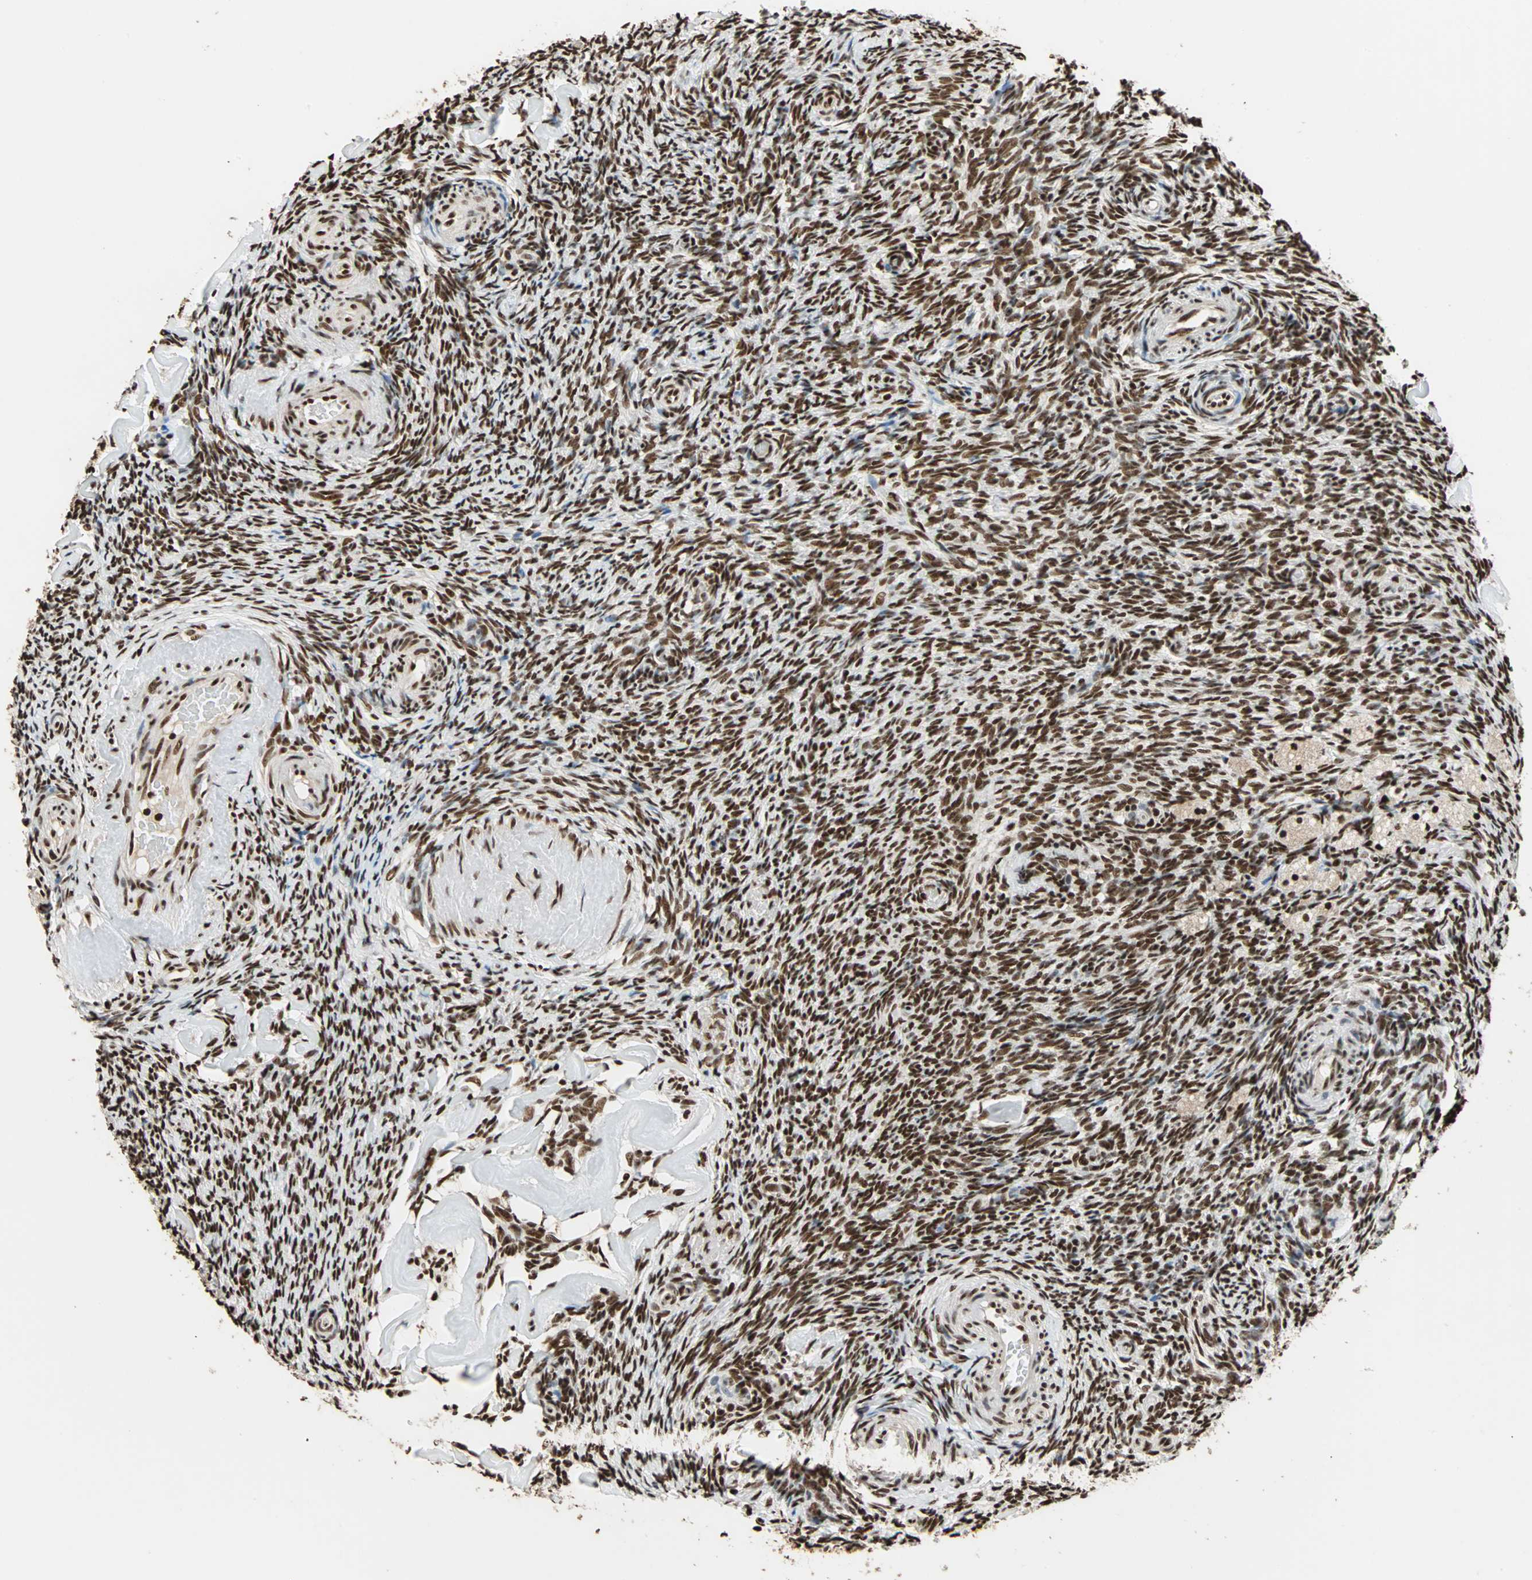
{"staining": {"intensity": "strong", "quantity": ">75%", "location": "nuclear"}, "tissue": "ovary", "cell_type": "Ovarian stroma cells", "image_type": "normal", "snomed": [{"axis": "morphology", "description": "Normal tissue, NOS"}, {"axis": "topography", "description": "Ovary"}], "caption": "Ovary was stained to show a protein in brown. There is high levels of strong nuclear staining in about >75% of ovarian stroma cells.", "gene": "ILF2", "patient": {"sex": "female", "age": 60}}